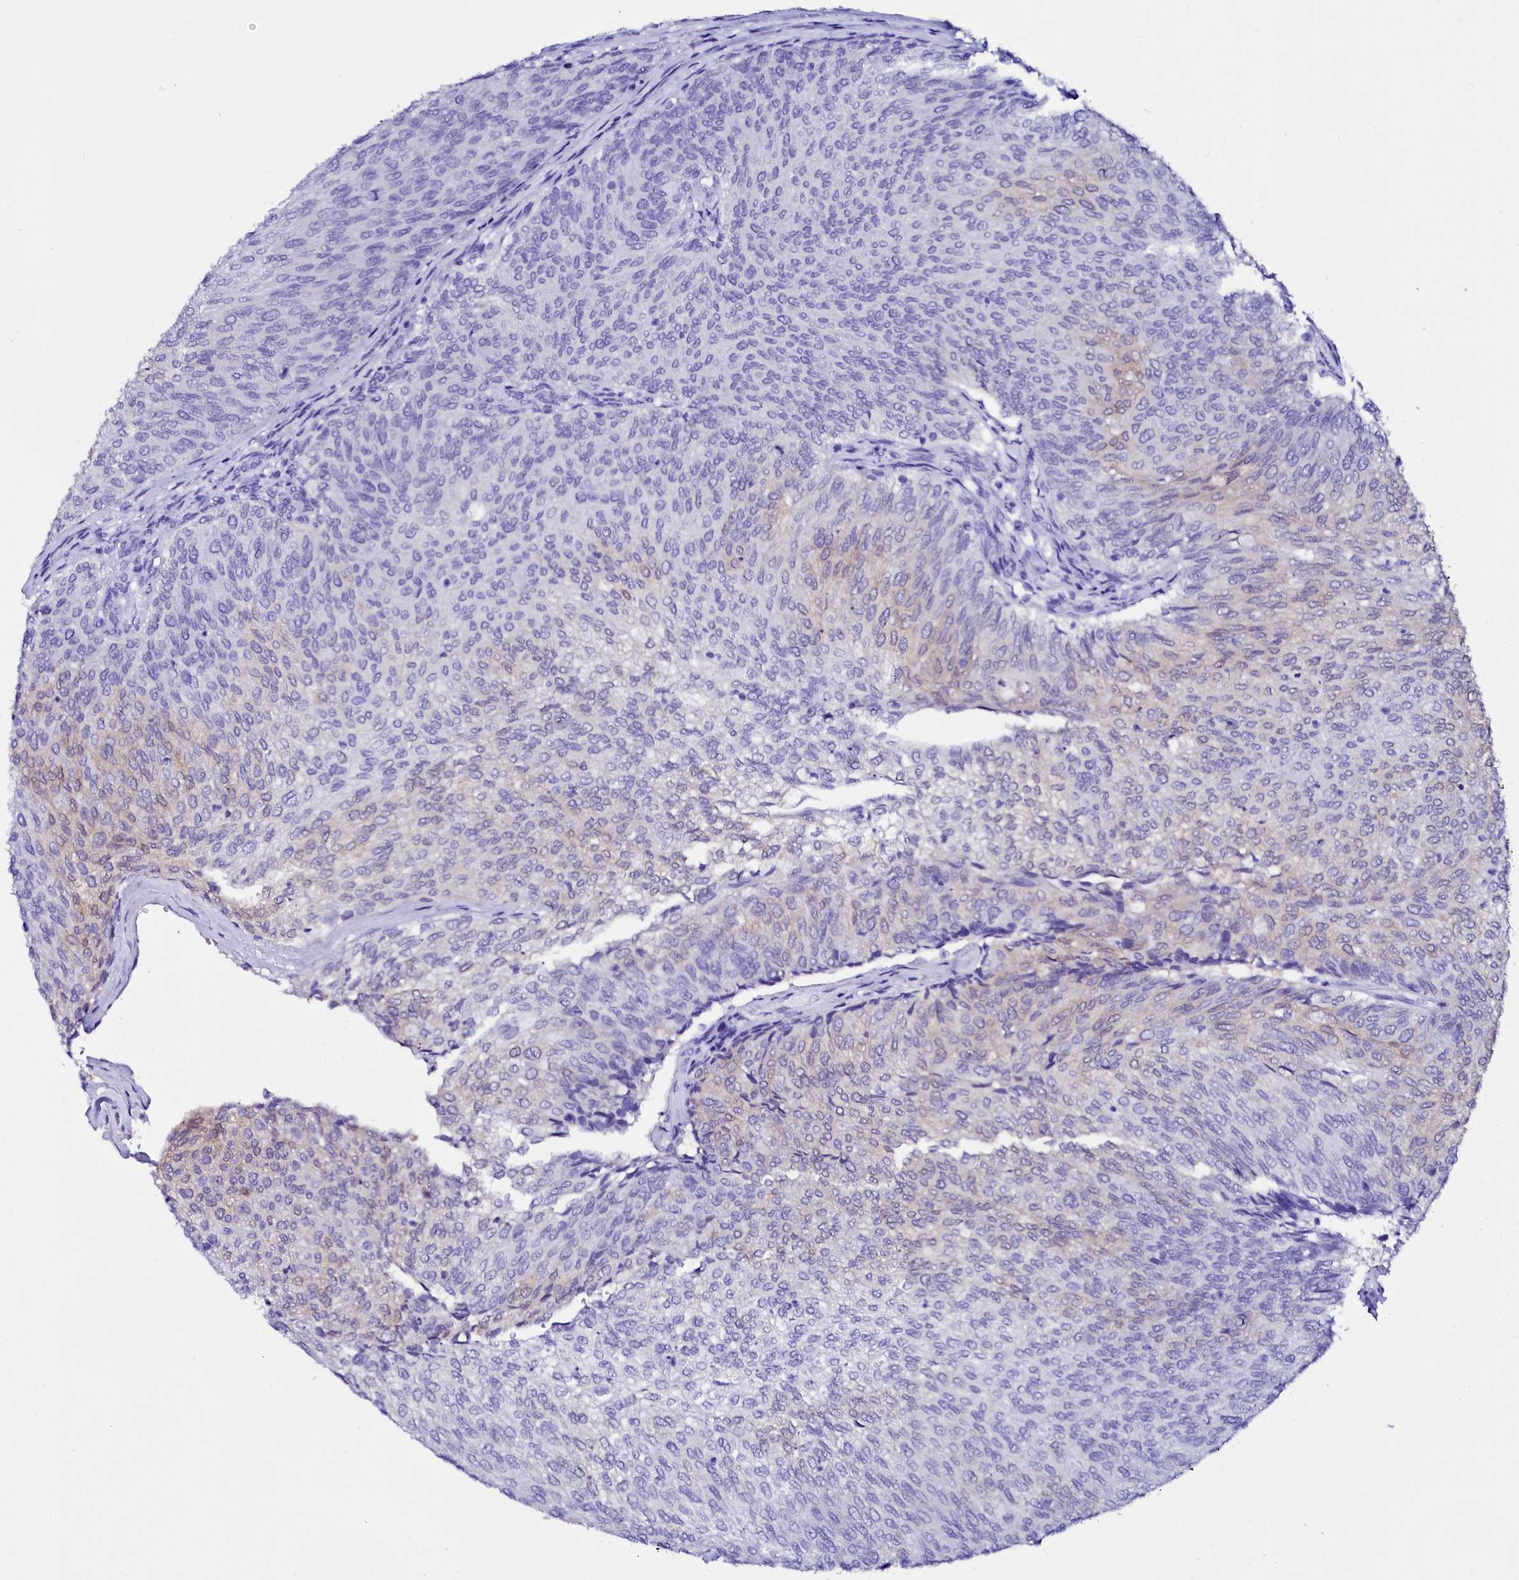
{"staining": {"intensity": "weak", "quantity": "<25%", "location": "cytoplasmic/membranous"}, "tissue": "urothelial cancer", "cell_type": "Tumor cells", "image_type": "cancer", "snomed": [{"axis": "morphology", "description": "Urothelial carcinoma, Low grade"}, {"axis": "topography", "description": "Urinary bladder"}], "caption": "Protein analysis of low-grade urothelial carcinoma shows no significant positivity in tumor cells. (Brightfield microscopy of DAB (3,3'-diaminobenzidine) immunohistochemistry at high magnification).", "gene": "SORD", "patient": {"sex": "female", "age": 79}}